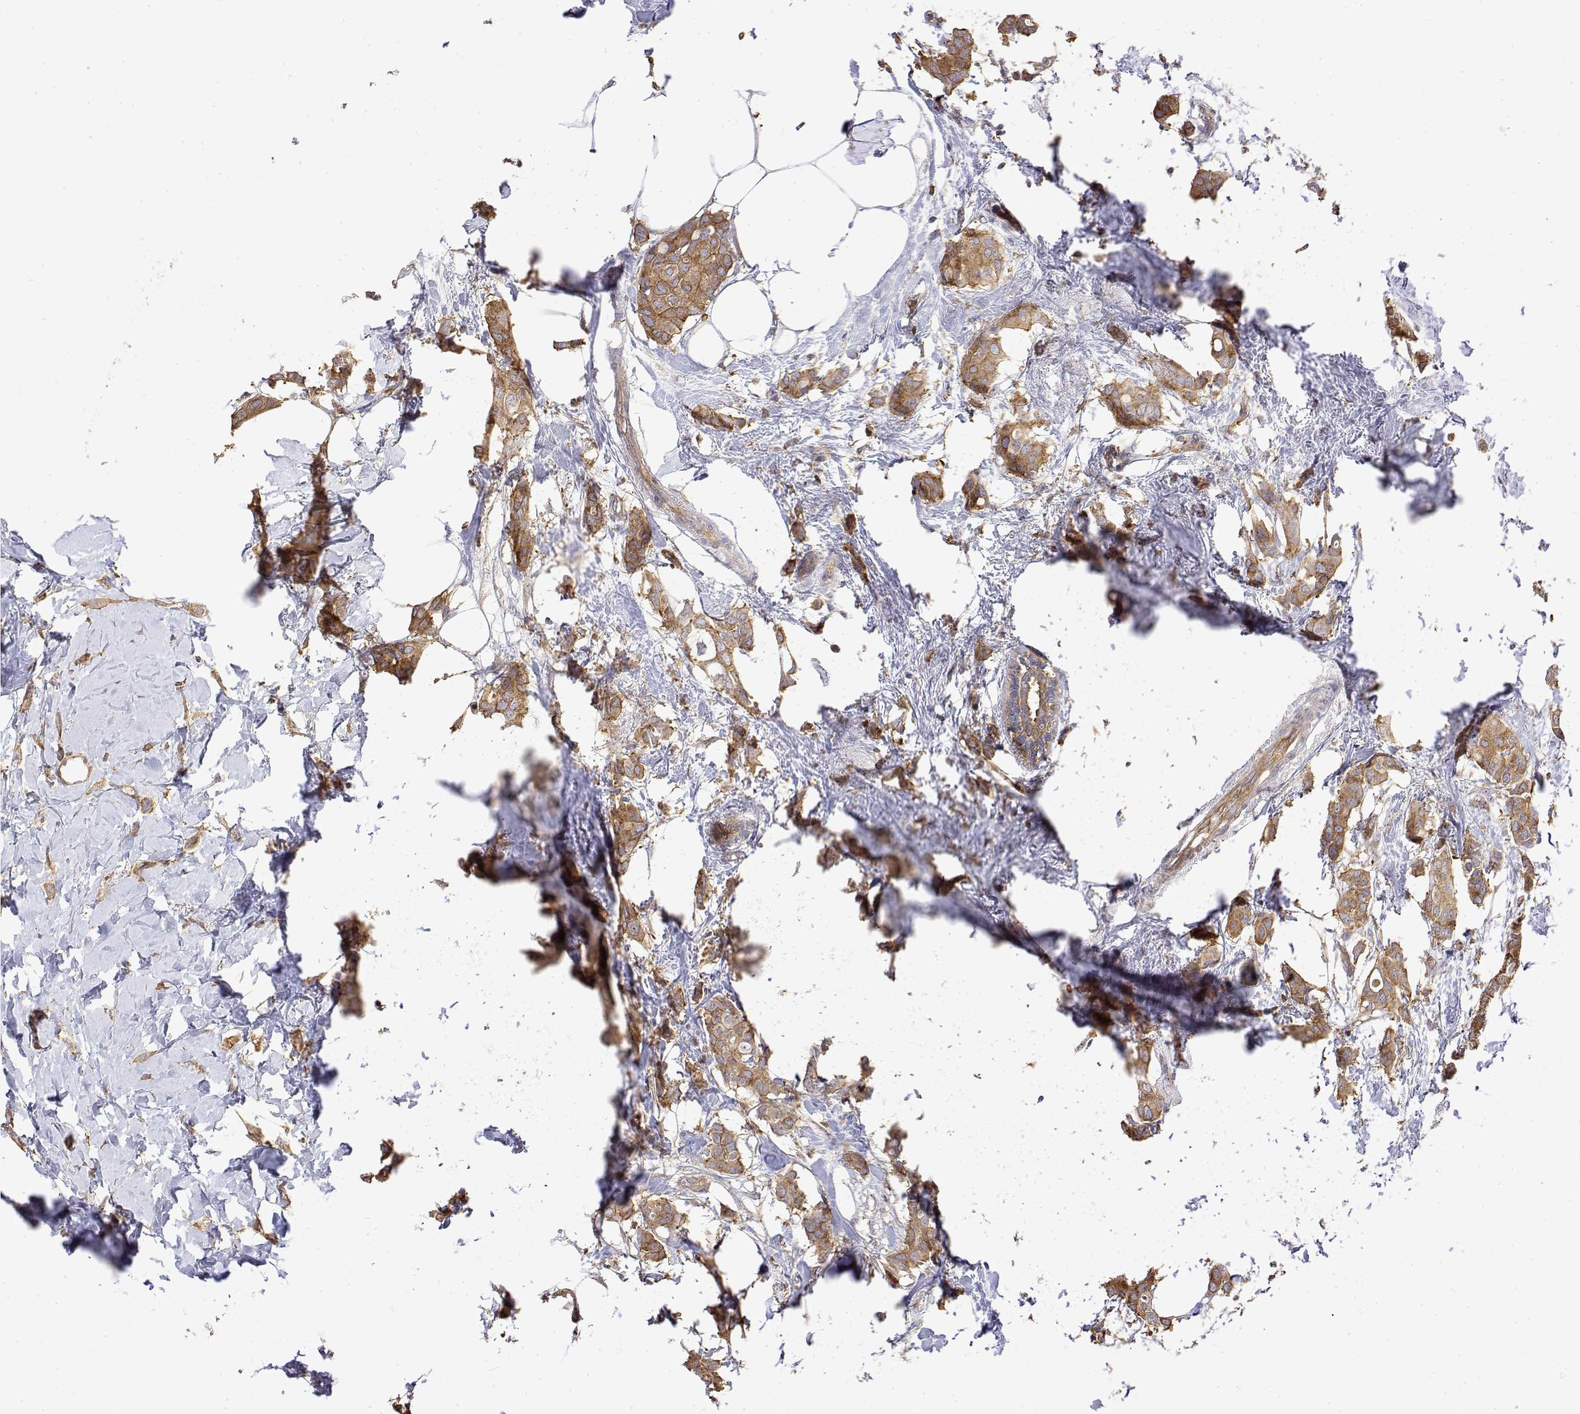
{"staining": {"intensity": "moderate", "quantity": ">75%", "location": "cytoplasmic/membranous"}, "tissue": "breast cancer", "cell_type": "Tumor cells", "image_type": "cancer", "snomed": [{"axis": "morphology", "description": "Duct carcinoma"}, {"axis": "topography", "description": "Breast"}], "caption": "Immunohistochemical staining of invasive ductal carcinoma (breast) shows medium levels of moderate cytoplasmic/membranous protein positivity in approximately >75% of tumor cells. (DAB (3,3'-diaminobenzidine) IHC, brown staining for protein, blue staining for nuclei).", "gene": "PACSIN2", "patient": {"sex": "female", "age": 62}}